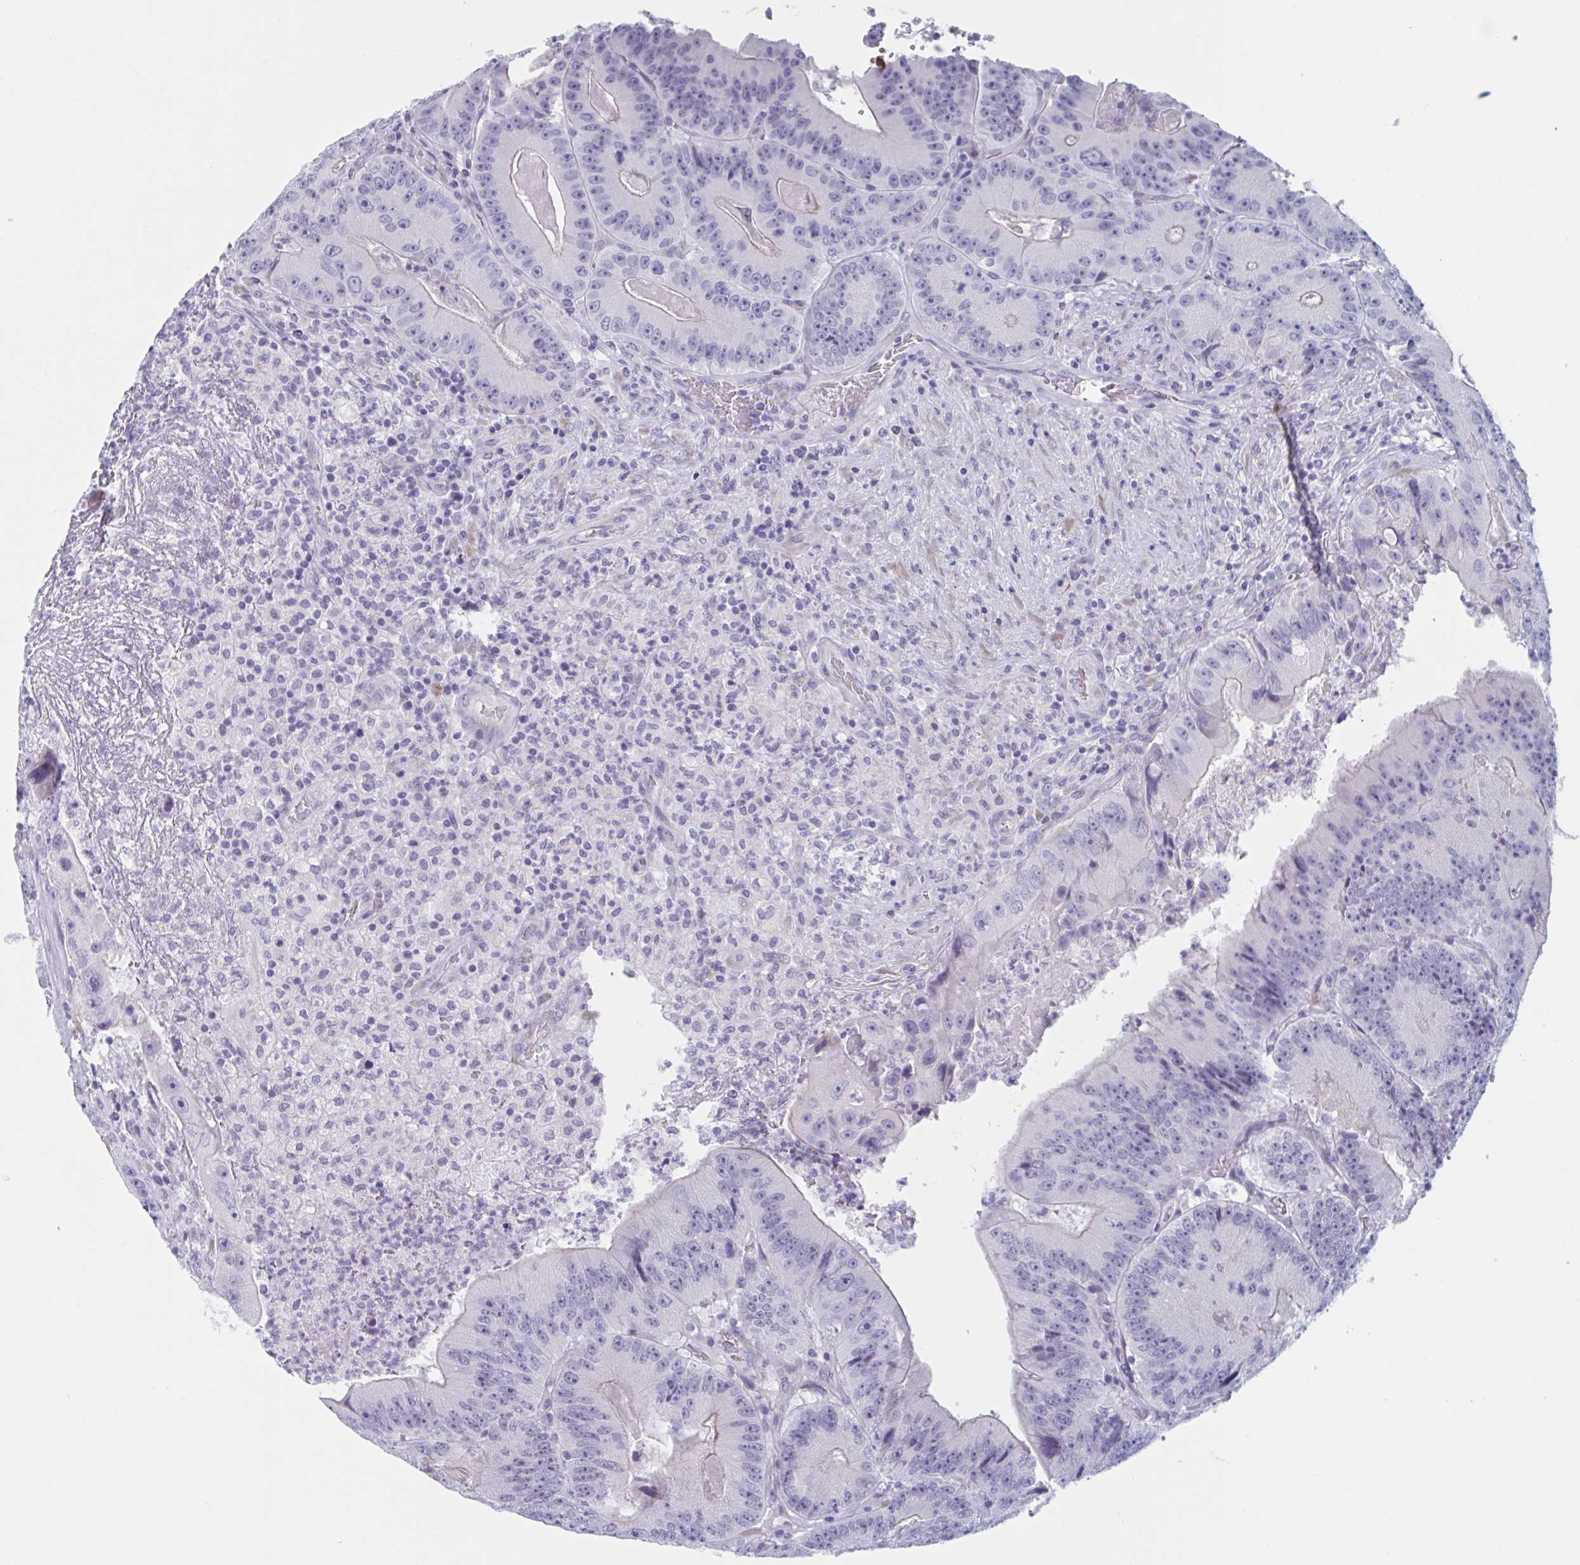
{"staining": {"intensity": "negative", "quantity": "none", "location": "none"}, "tissue": "colorectal cancer", "cell_type": "Tumor cells", "image_type": "cancer", "snomed": [{"axis": "morphology", "description": "Adenocarcinoma, NOS"}, {"axis": "topography", "description": "Colon"}], "caption": "Colorectal cancer (adenocarcinoma) was stained to show a protein in brown. There is no significant staining in tumor cells.", "gene": "HSD11B2", "patient": {"sex": "female", "age": 86}}